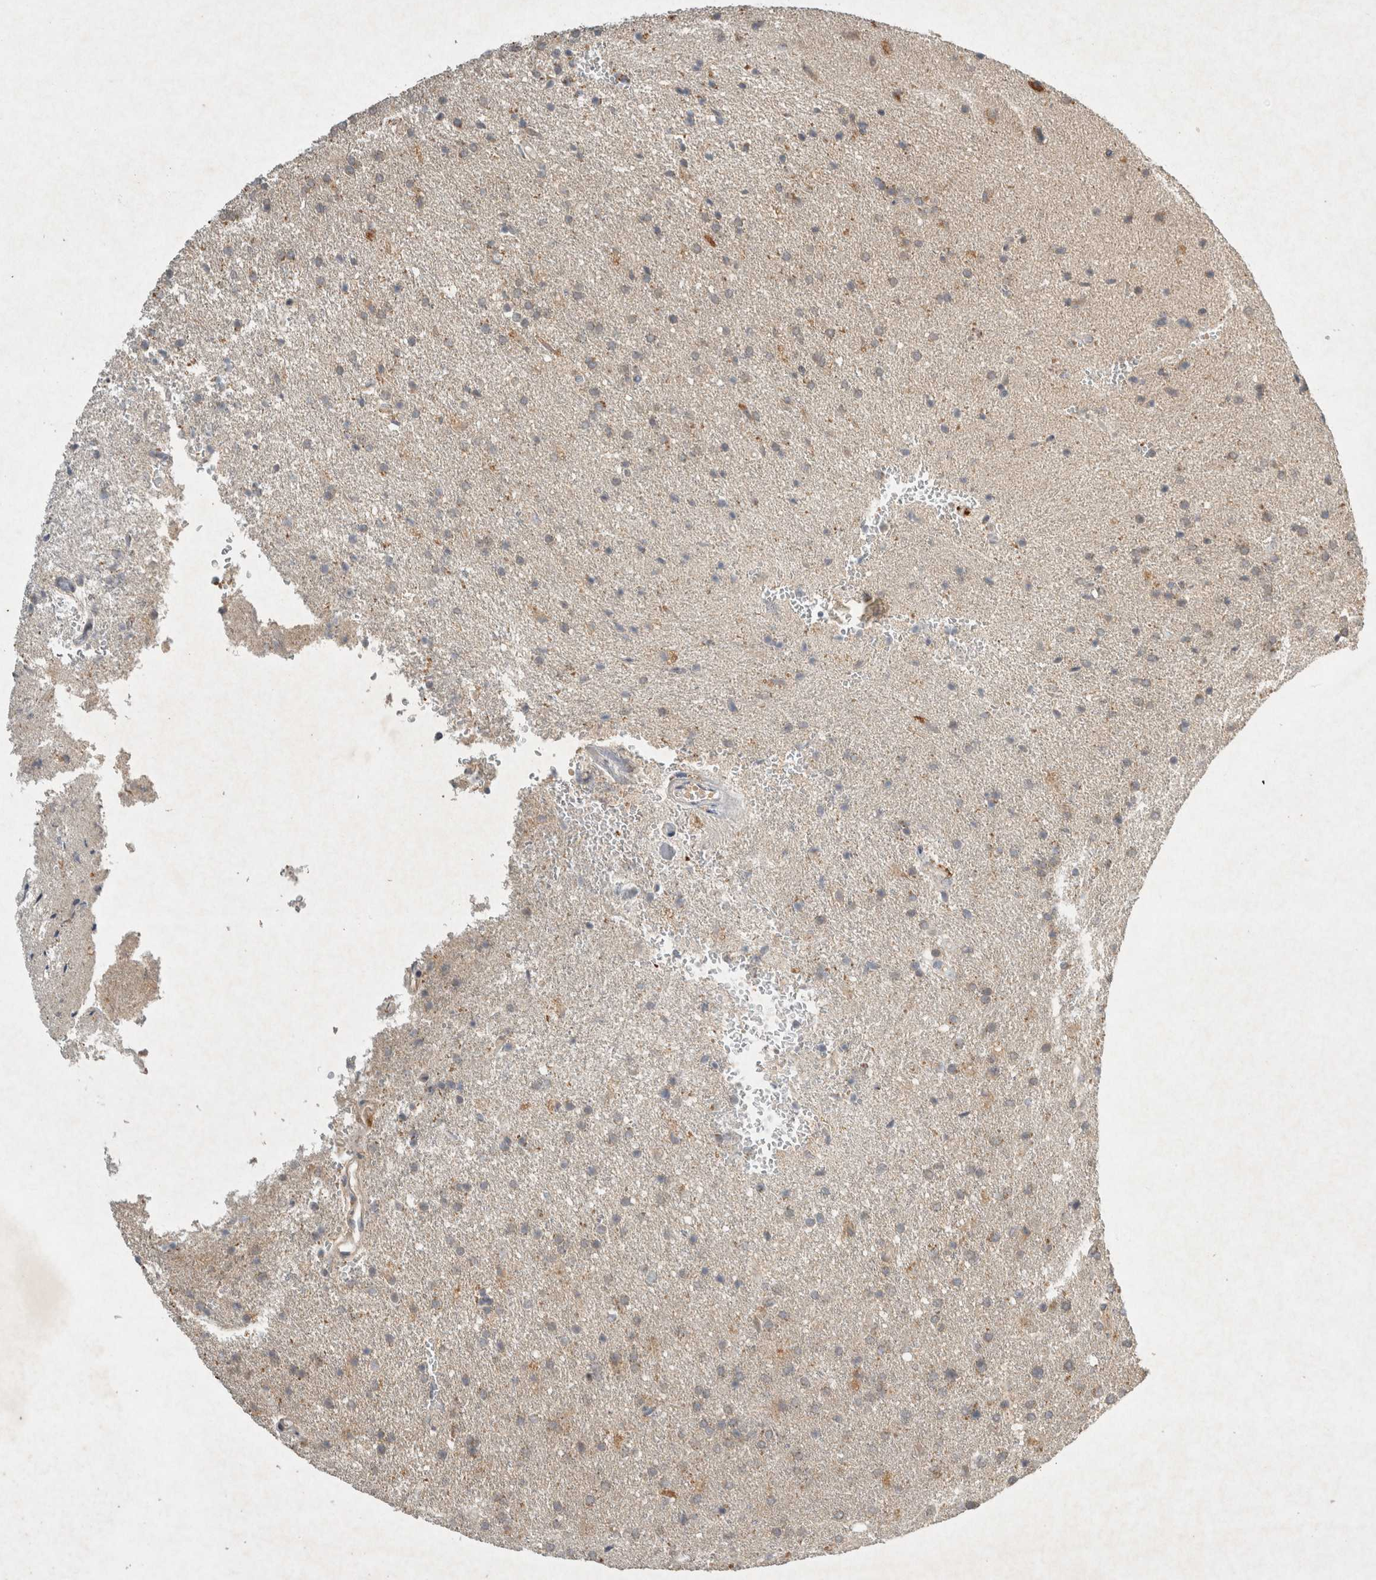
{"staining": {"intensity": "weak", "quantity": "25%-75%", "location": "cytoplasmic/membranous"}, "tissue": "glioma", "cell_type": "Tumor cells", "image_type": "cancer", "snomed": [{"axis": "morphology", "description": "Glioma, malignant, High grade"}, {"axis": "topography", "description": "Brain"}], "caption": "High-power microscopy captured an immunohistochemistry (IHC) image of glioma, revealing weak cytoplasmic/membranous expression in about 25%-75% of tumor cells. The staining is performed using DAB (3,3'-diaminobenzidine) brown chromogen to label protein expression. The nuclei are counter-stained blue using hematoxylin.", "gene": "LOXL2", "patient": {"sex": "male", "age": 72}}